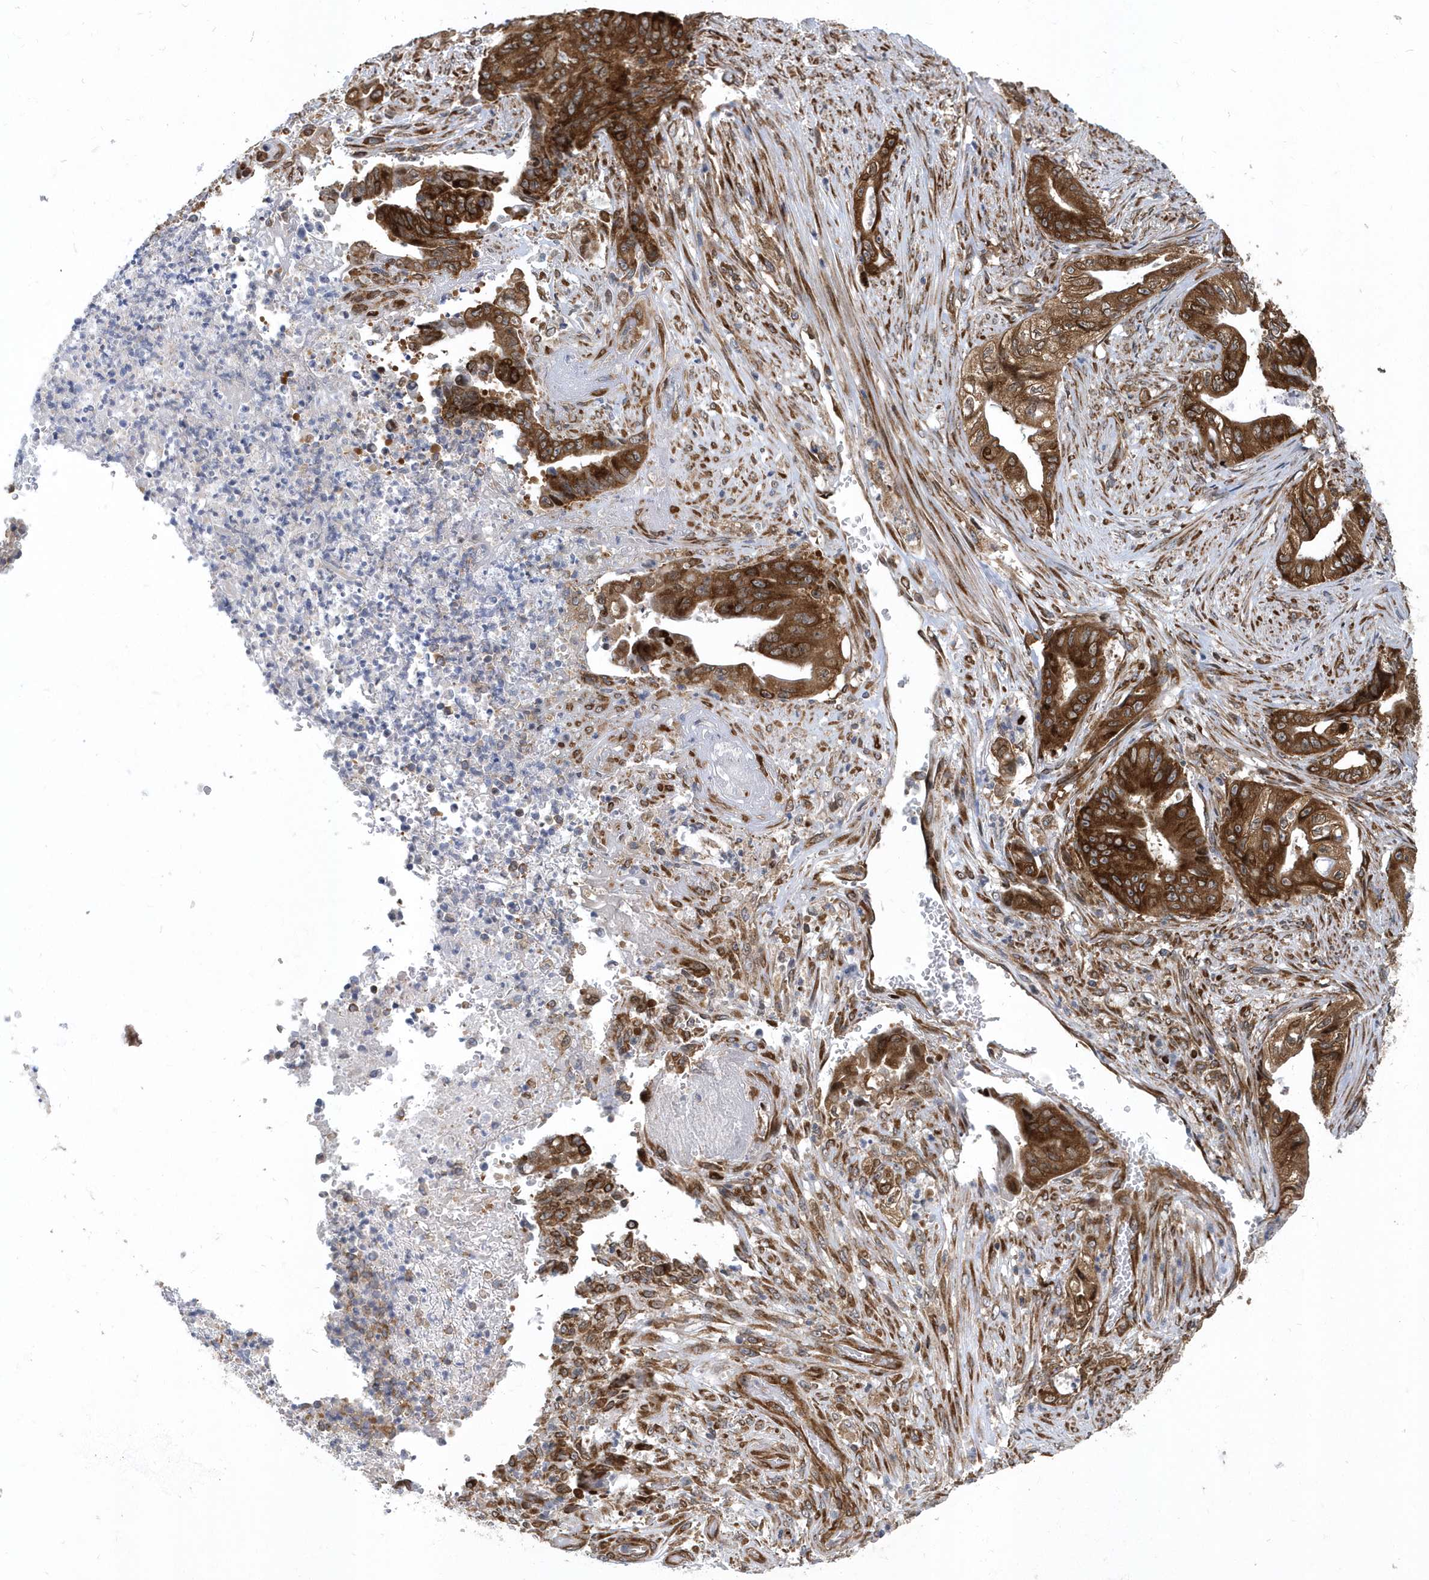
{"staining": {"intensity": "strong", "quantity": ">75%", "location": "cytoplasmic/membranous"}, "tissue": "stomach cancer", "cell_type": "Tumor cells", "image_type": "cancer", "snomed": [{"axis": "morphology", "description": "Adenocarcinoma, NOS"}, {"axis": "topography", "description": "Stomach"}], "caption": "About >75% of tumor cells in stomach cancer display strong cytoplasmic/membranous protein positivity as visualized by brown immunohistochemical staining.", "gene": "PHF1", "patient": {"sex": "female", "age": 73}}